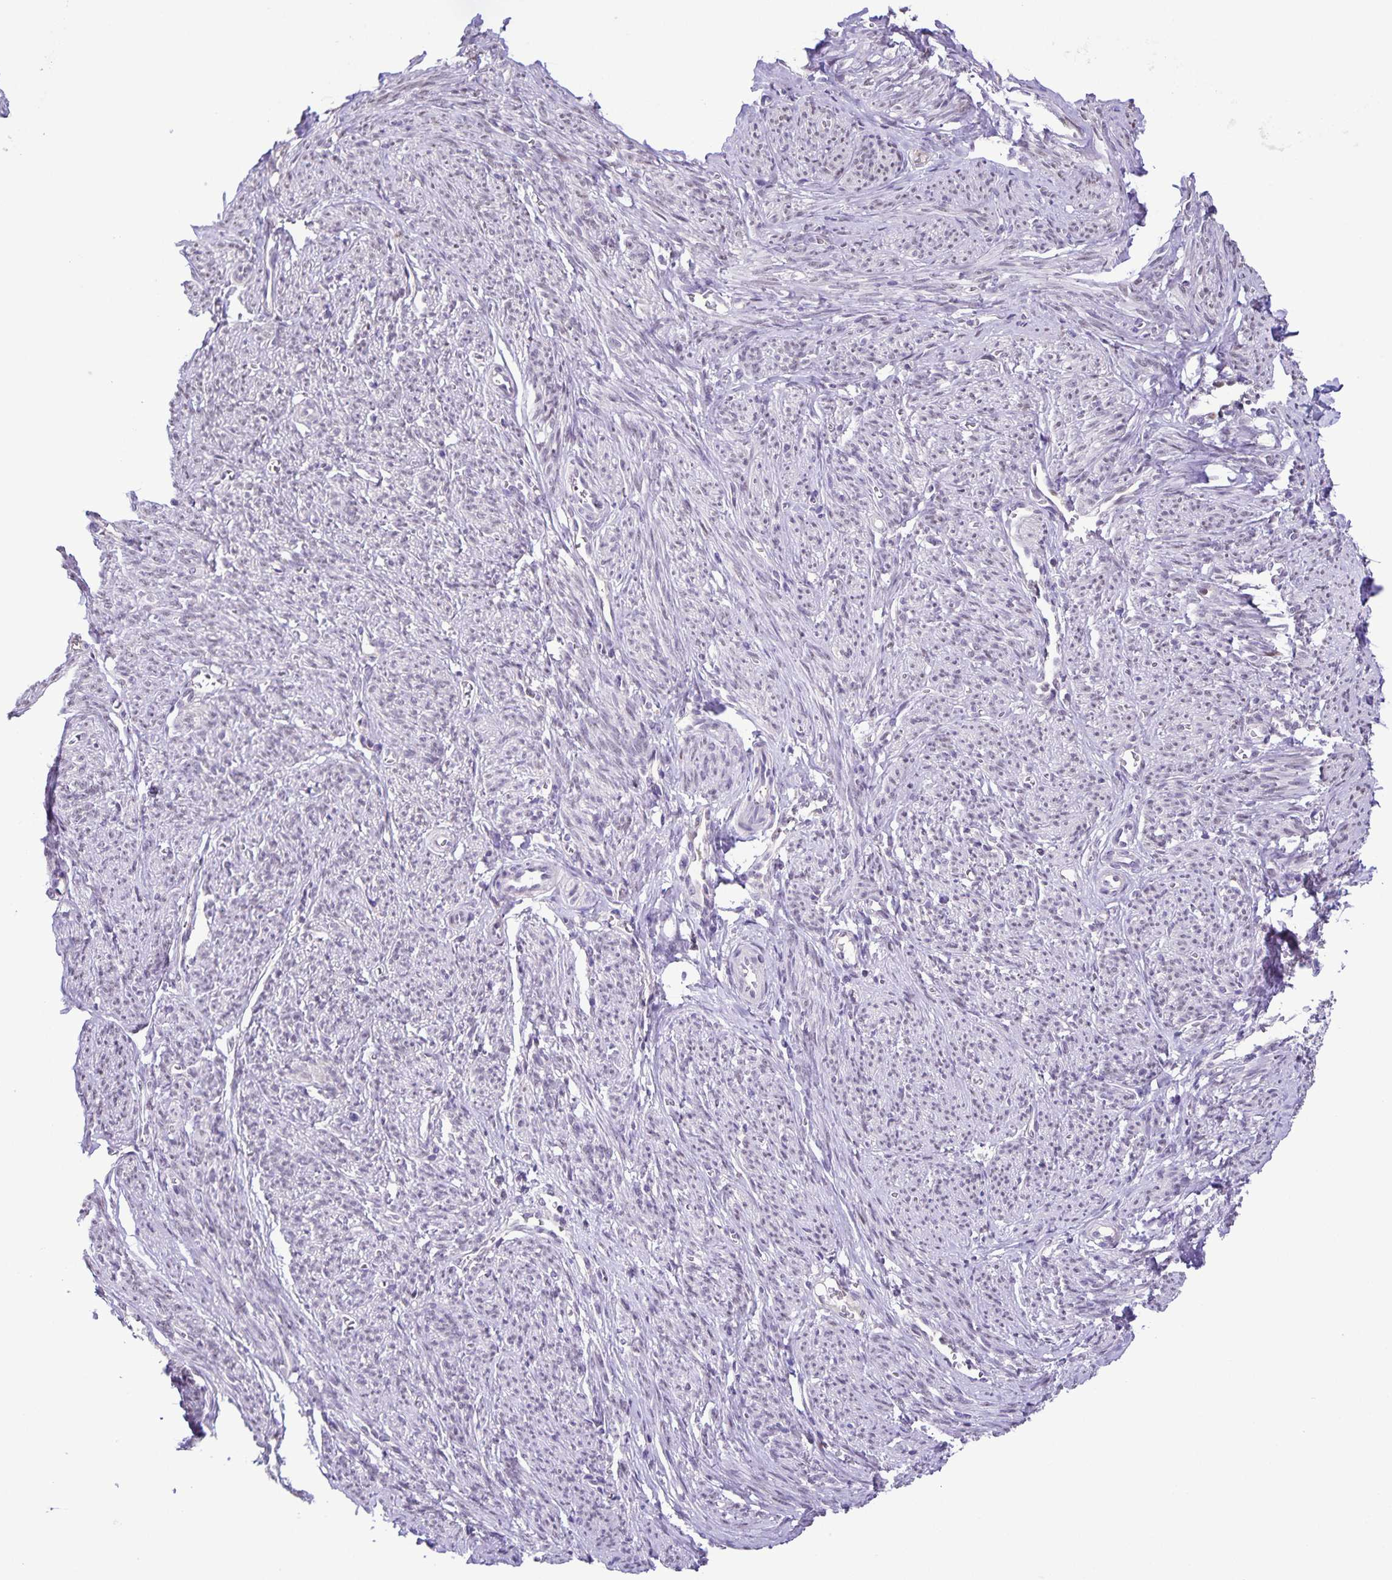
{"staining": {"intensity": "negative", "quantity": "none", "location": "none"}, "tissue": "smooth muscle", "cell_type": "Smooth muscle cells", "image_type": "normal", "snomed": [{"axis": "morphology", "description": "Normal tissue, NOS"}, {"axis": "topography", "description": "Smooth muscle"}], "caption": "Benign smooth muscle was stained to show a protein in brown. There is no significant staining in smooth muscle cells. (DAB IHC visualized using brightfield microscopy, high magnification).", "gene": "ONECUT2", "patient": {"sex": "female", "age": 65}}